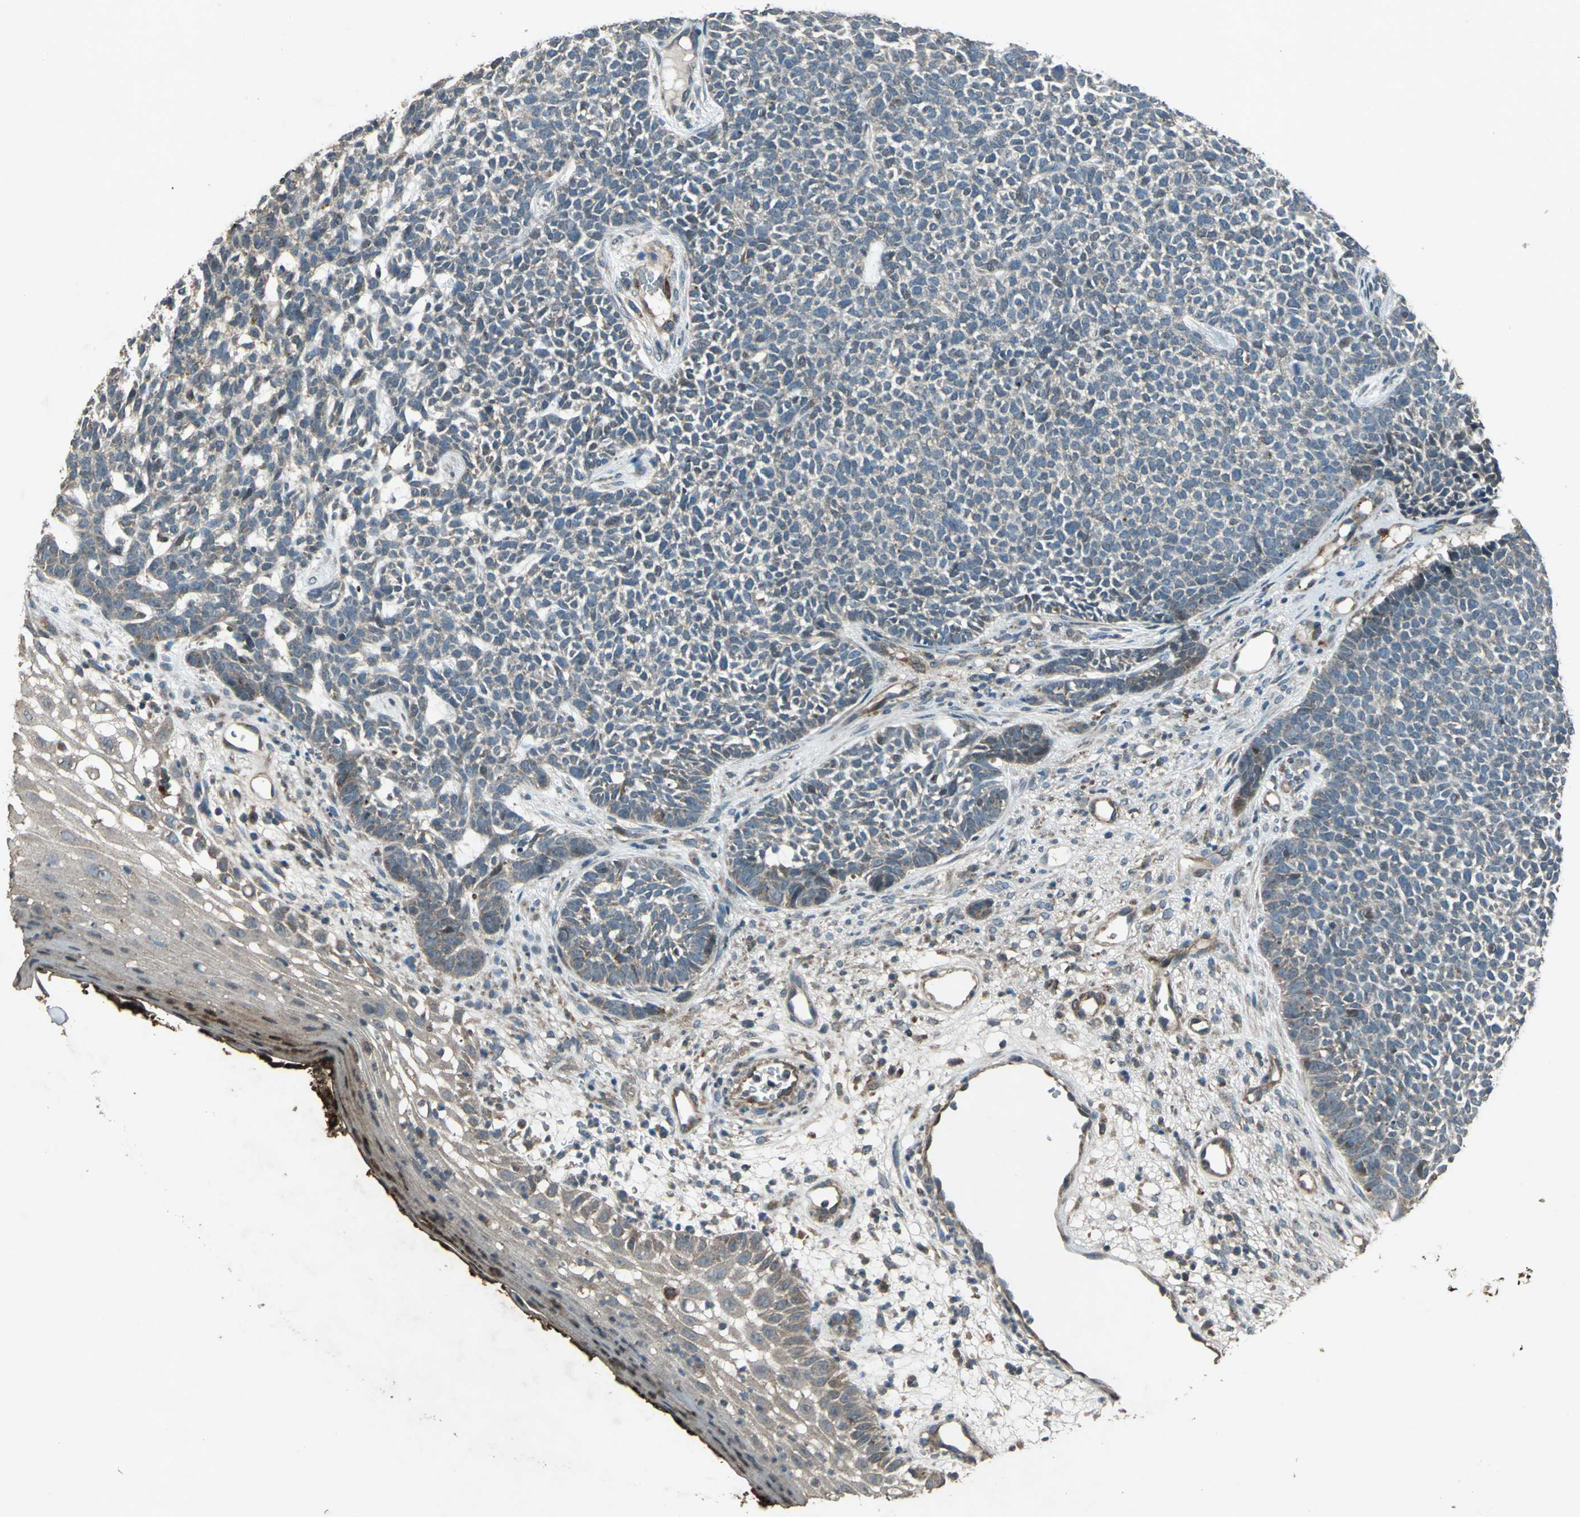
{"staining": {"intensity": "weak", "quantity": "25%-75%", "location": "cytoplasmic/membranous"}, "tissue": "skin cancer", "cell_type": "Tumor cells", "image_type": "cancer", "snomed": [{"axis": "morphology", "description": "Basal cell carcinoma"}, {"axis": "topography", "description": "Skin"}], "caption": "Immunohistochemistry (IHC) (DAB) staining of basal cell carcinoma (skin) exhibits weak cytoplasmic/membranous protein staining in approximately 25%-75% of tumor cells.", "gene": "SEPTIN4", "patient": {"sex": "female", "age": 84}}